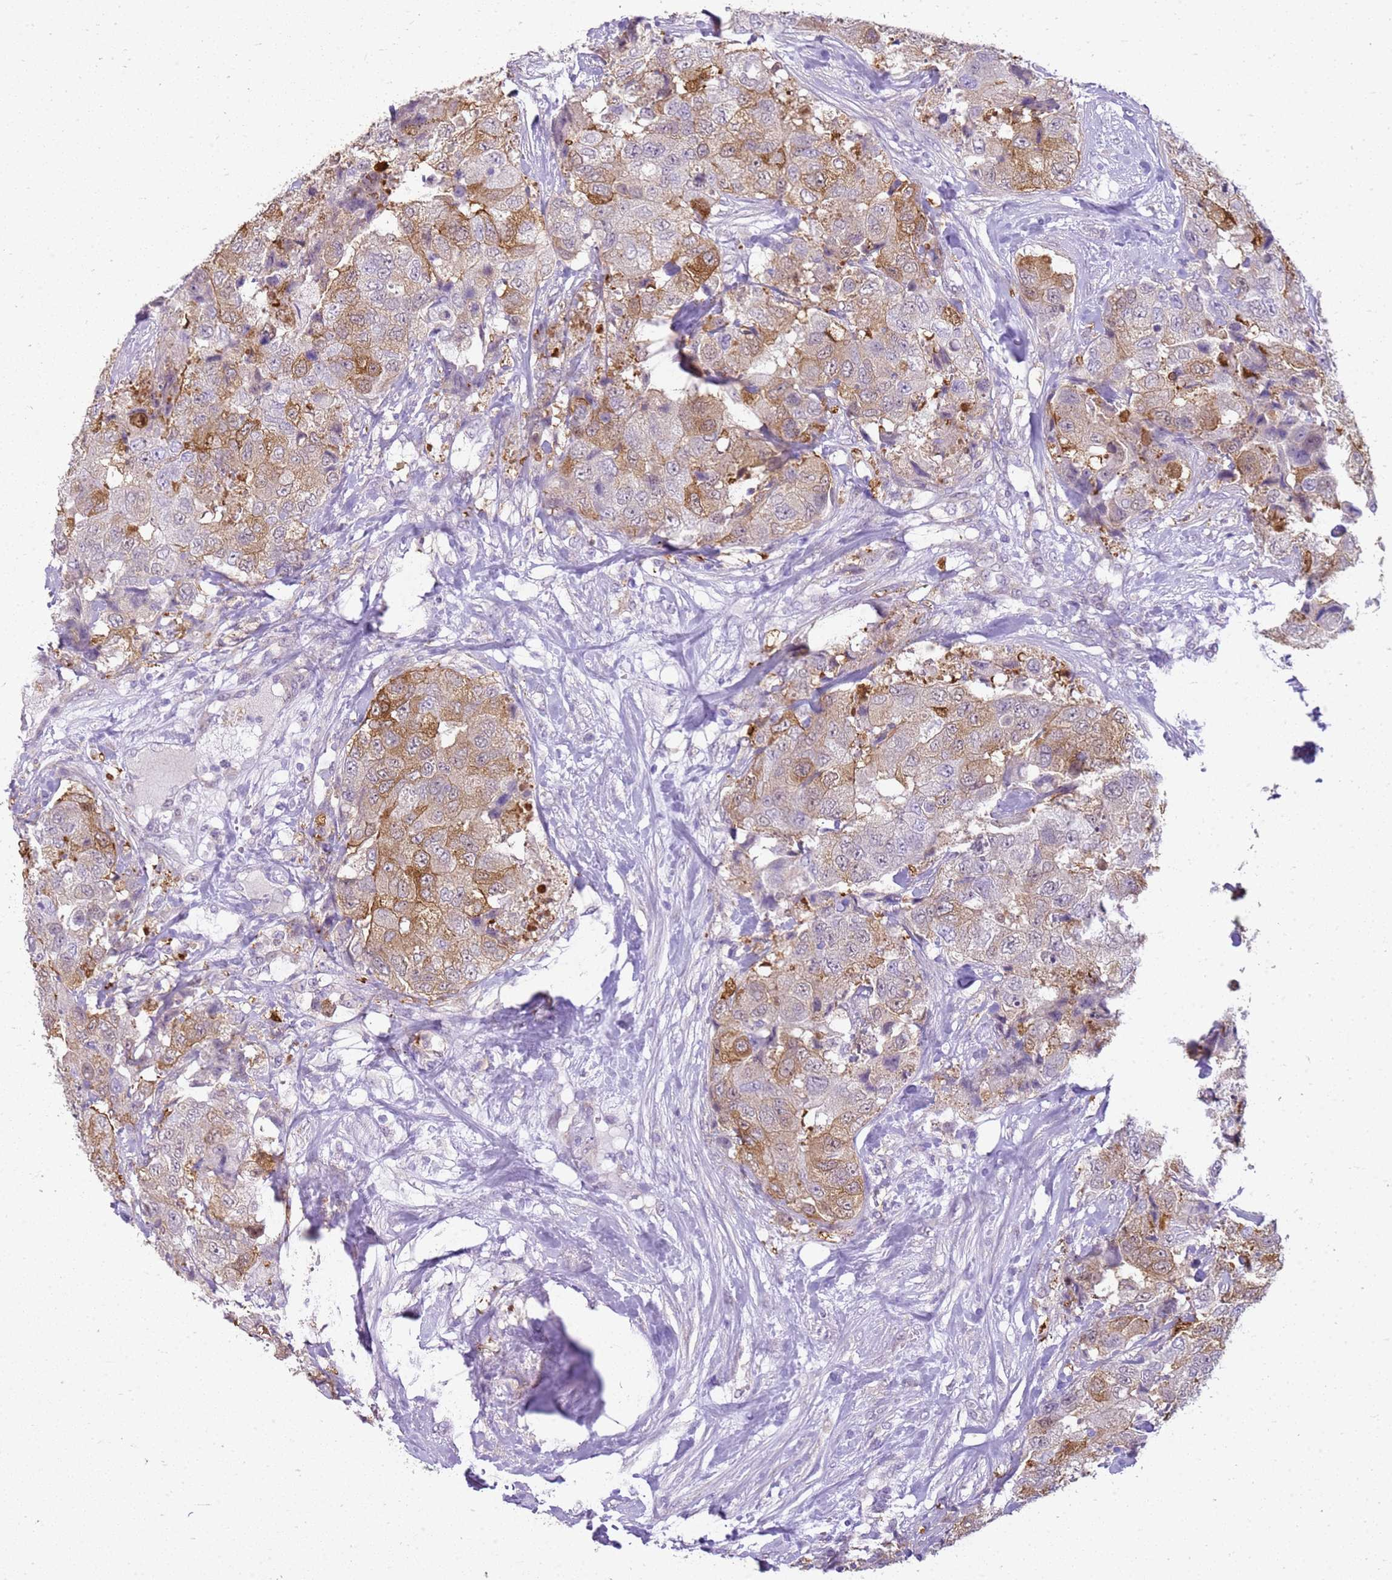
{"staining": {"intensity": "moderate", "quantity": "25%-75%", "location": "cytoplasmic/membranous"}, "tissue": "breast cancer", "cell_type": "Tumor cells", "image_type": "cancer", "snomed": [{"axis": "morphology", "description": "Duct carcinoma"}, {"axis": "topography", "description": "Breast"}], "caption": "Protein analysis of breast cancer (intraductal carcinoma) tissue shows moderate cytoplasmic/membranous positivity in about 25%-75% of tumor cells. (brown staining indicates protein expression, while blue staining denotes nuclei).", "gene": "HSPB1", "patient": {"sex": "female", "age": 62}}